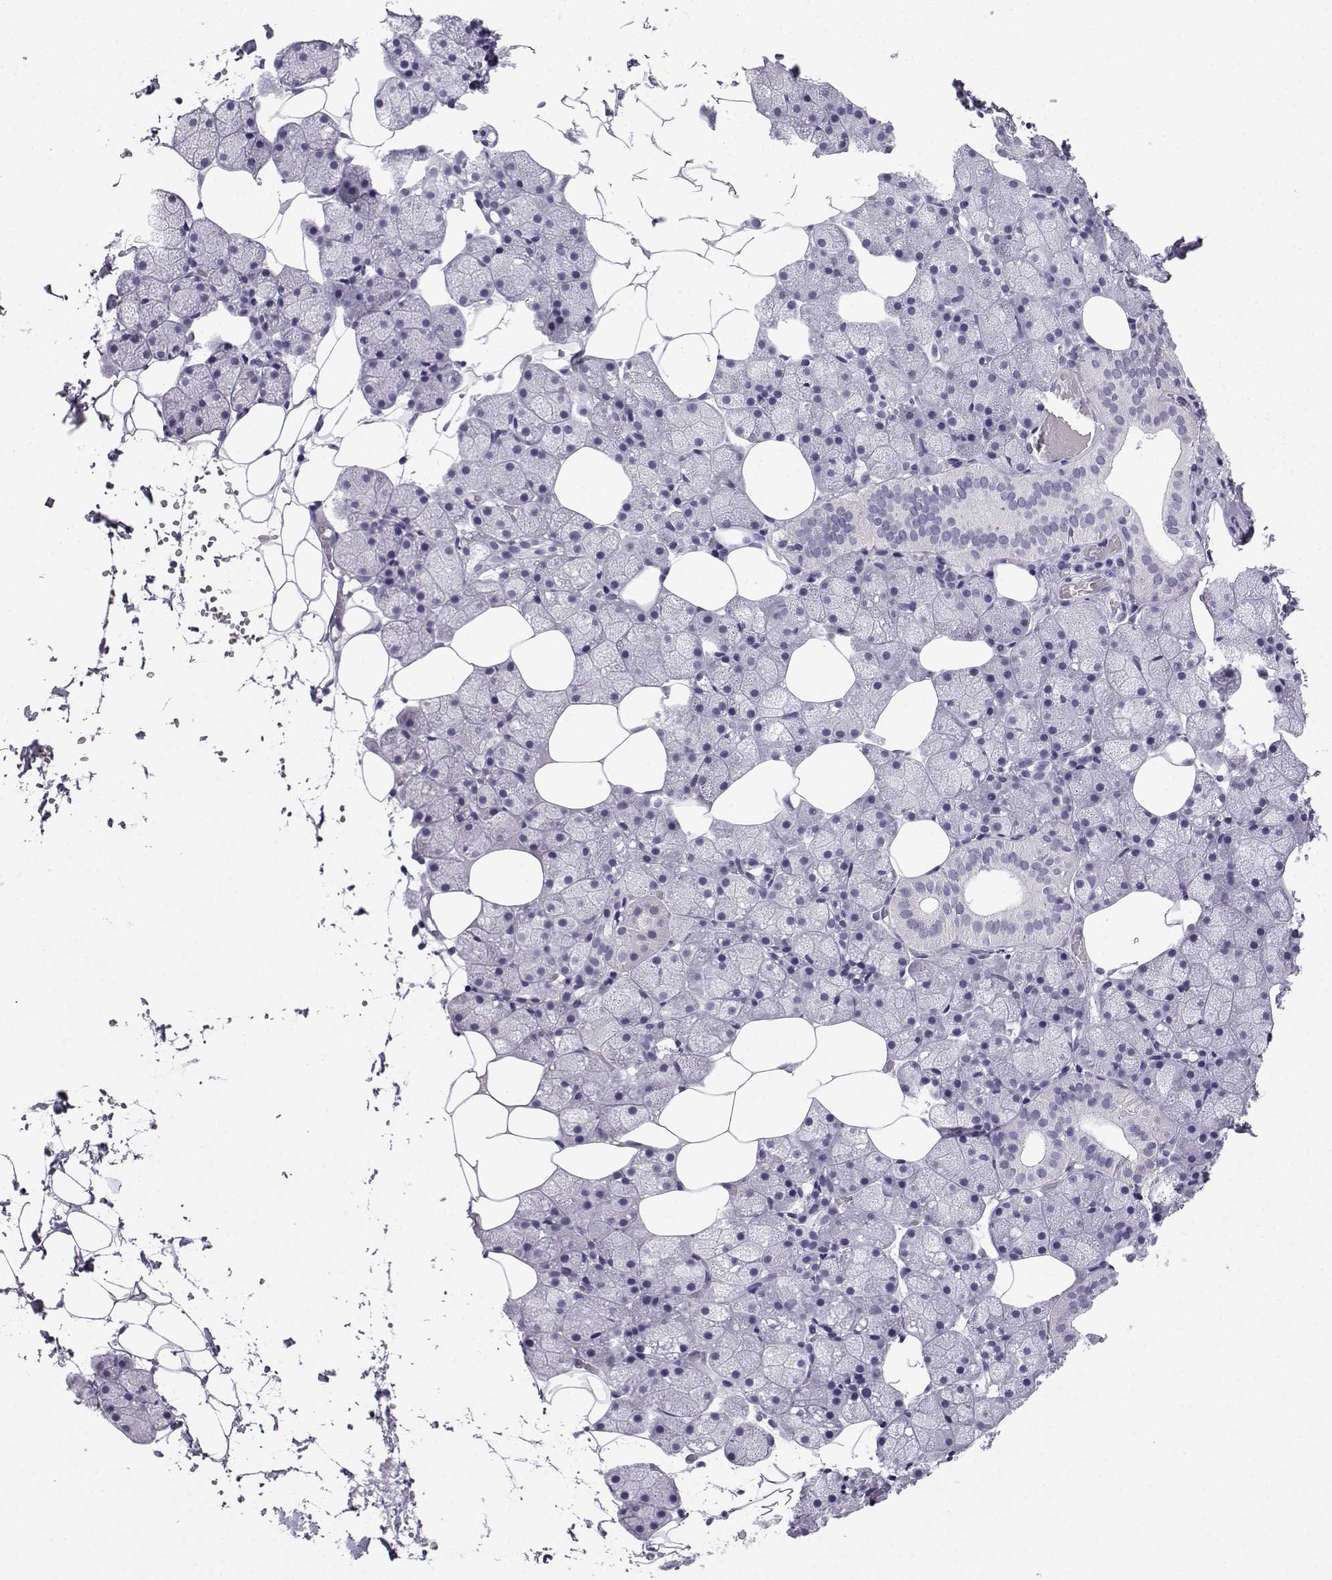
{"staining": {"intensity": "negative", "quantity": "none", "location": "none"}, "tissue": "salivary gland", "cell_type": "Glandular cells", "image_type": "normal", "snomed": [{"axis": "morphology", "description": "Normal tissue, NOS"}, {"axis": "topography", "description": "Salivary gland"}], "caption": "A high-resolution image shows immunohistochemistry staining of normal salivary gland, which displays no significant expression in glandular cells. (Brightfield microscopy of DAB (3,3'-diaminobenzidine) IHC at high magnification).", "gene": "MRGBP", "patient": {"sex": "male", "age": 38}}